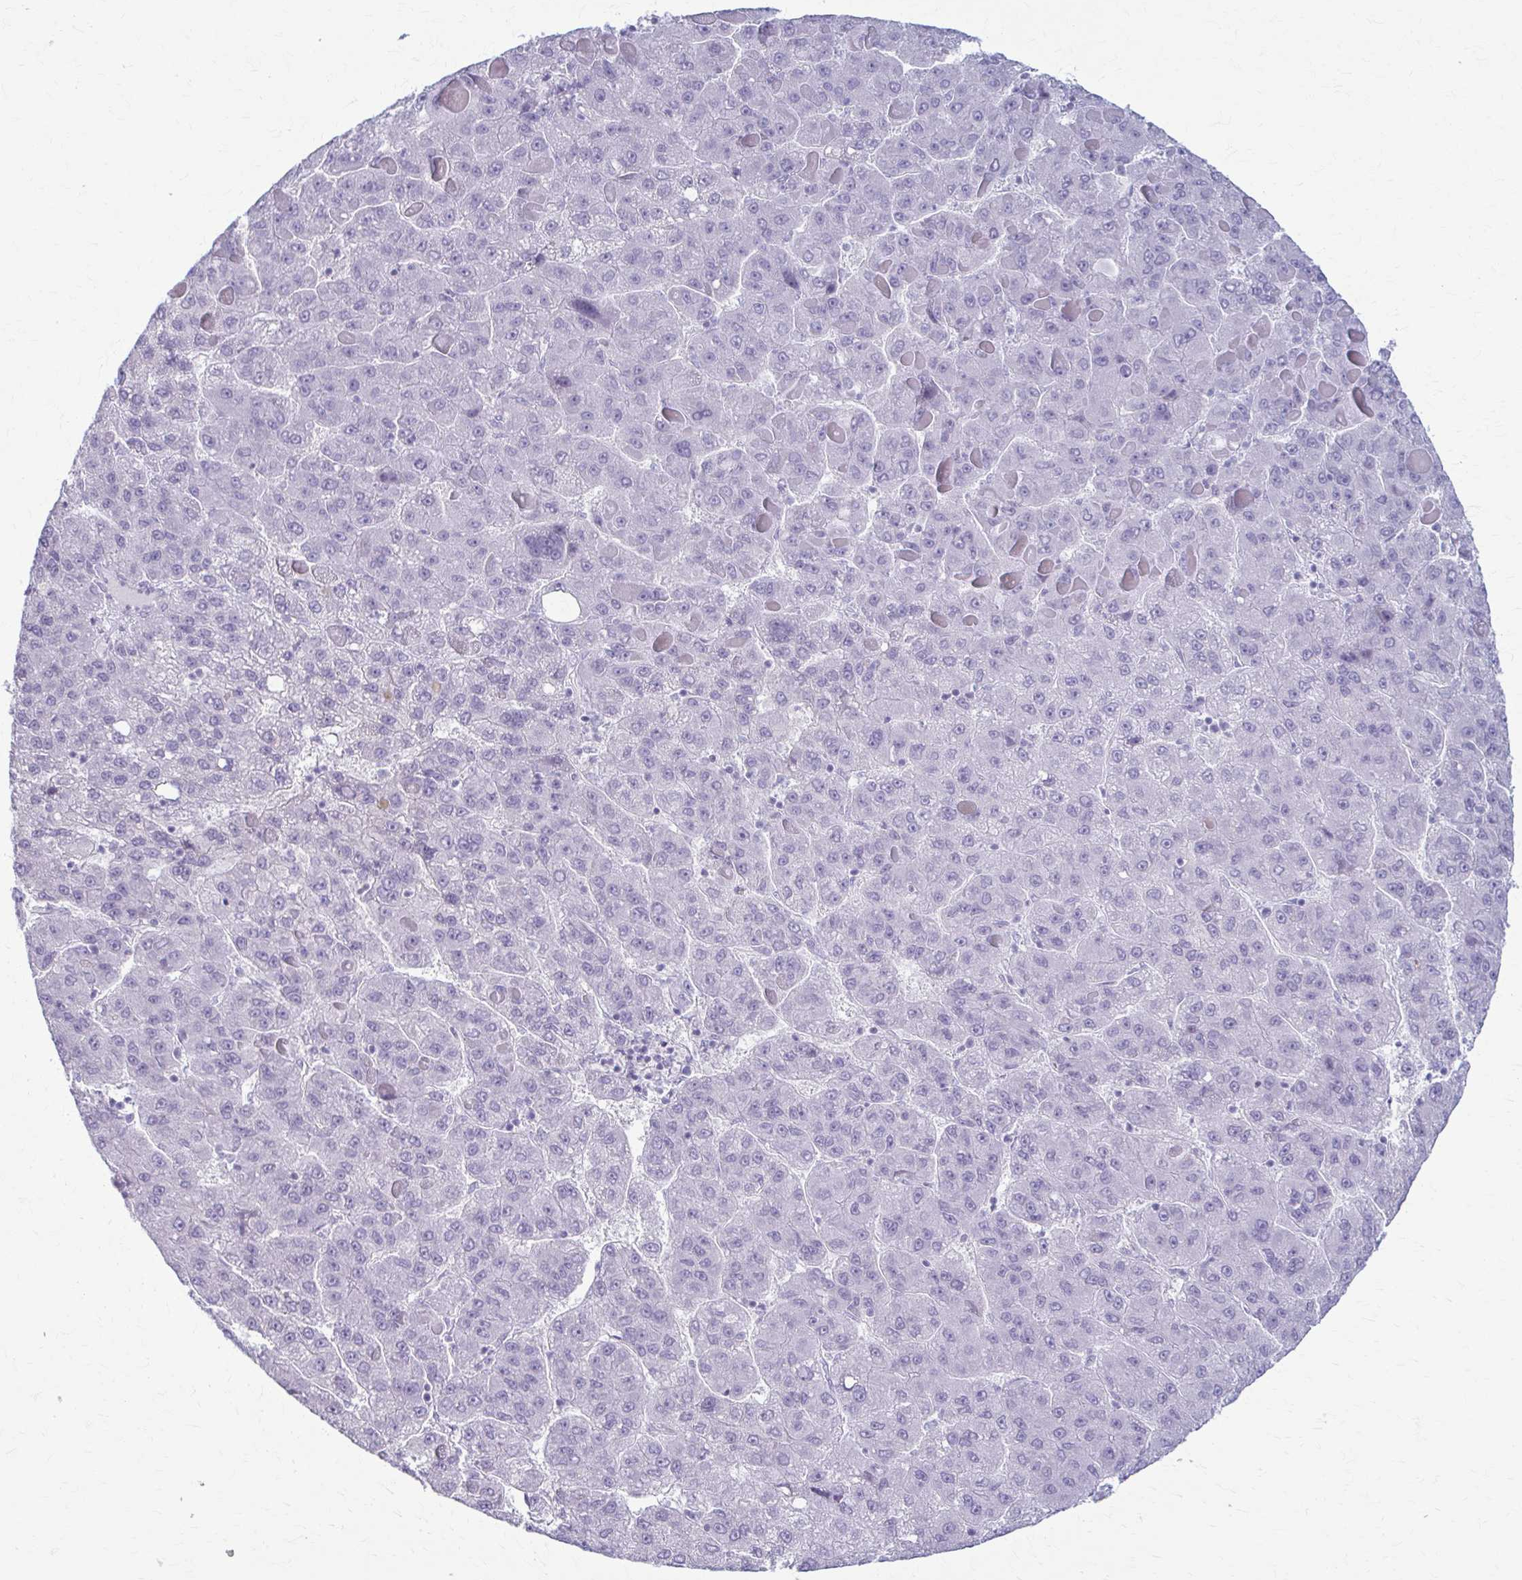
{"staining": {"intensity": "negative", "quantity": "none", "location": "none"}, "tissue": "liver cancer", "cell_type": "Tumor cells", "image_type": "cancer", "snomed": [{"axis": "morphology", "description": "Carcinoma, Hepatocellular, NOS"}, {"axis": "topography", "description": "Liver"}], "caption": "An IHC image of hepatocellular carcinoma (liver) is shown. There is no staining in tumor cells of hepatocellular carcinoma (liver).", "gene": "PRKRA", "patient": {"sex": "female", "age": 82}}